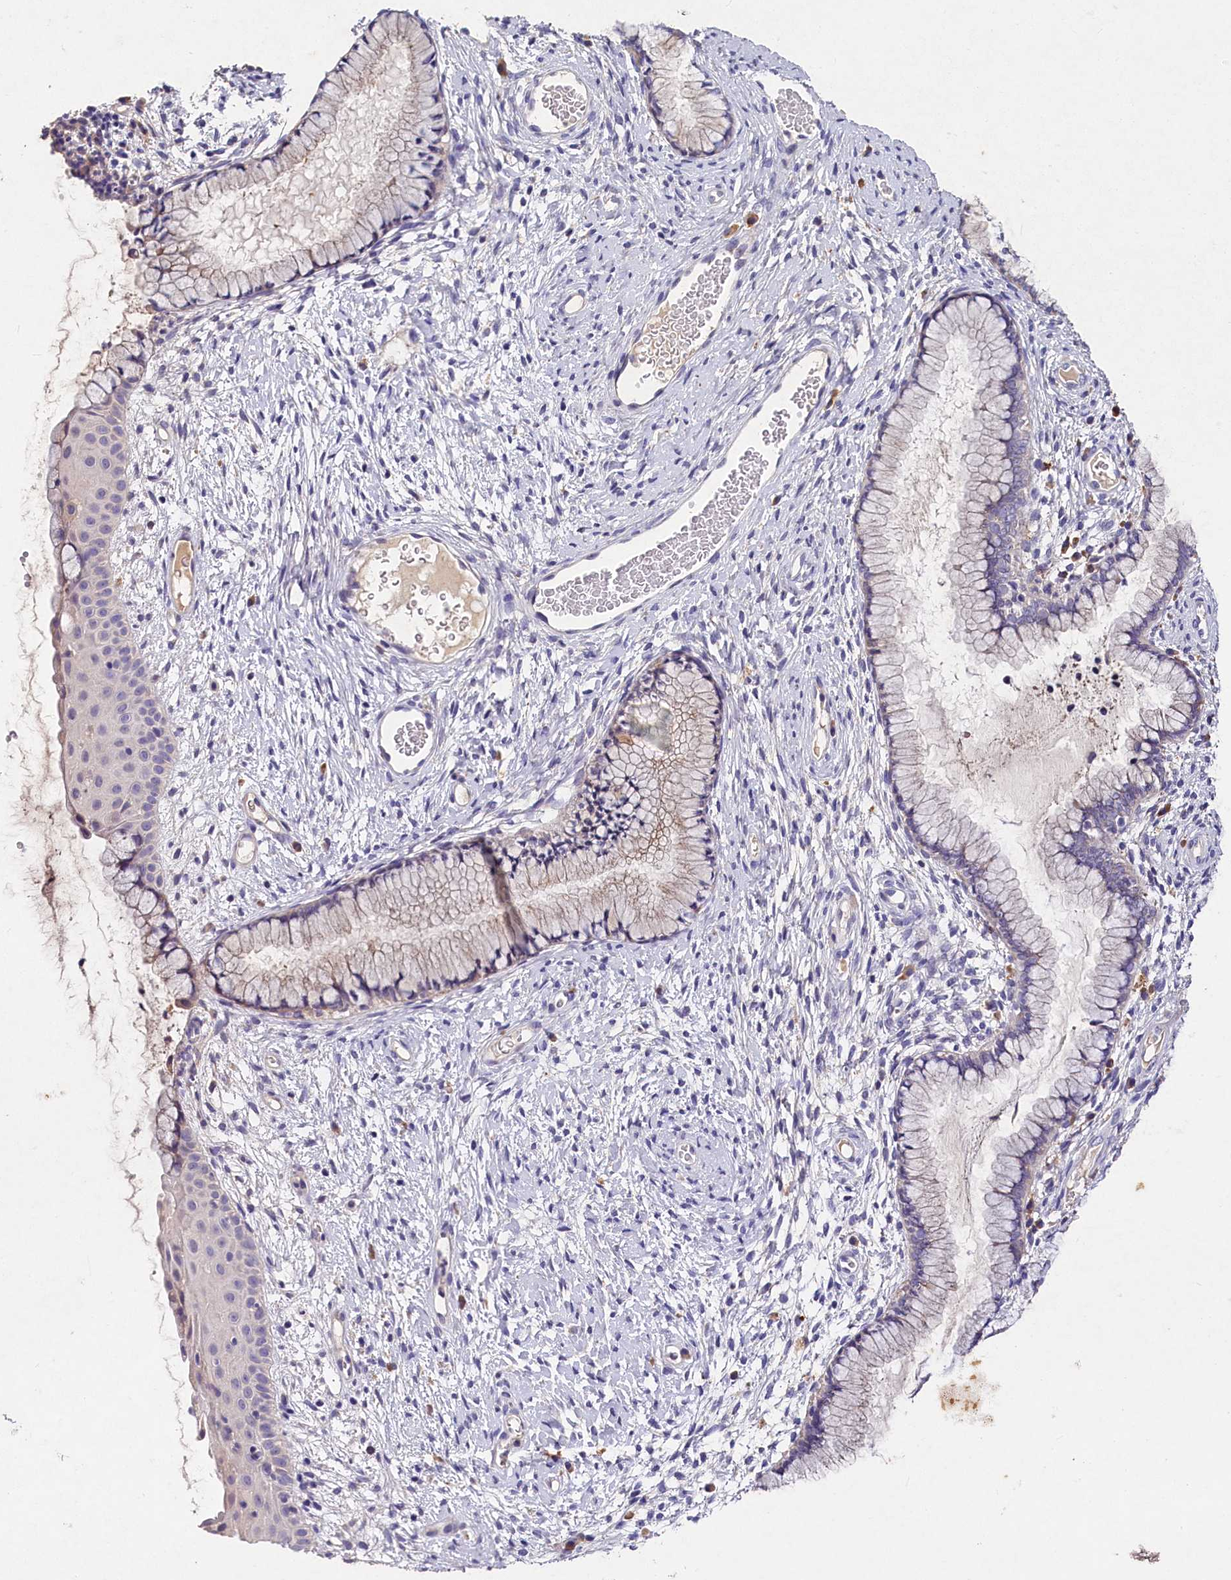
{"staining": {"intensity": "negative", "quantity": "none", "location": "none"}, "tissue": "cervix", "cell_type": "Glandular cells", "image_type": "normal", "snomed": [{"axis": "morphology", "description": "Normal tissue, NOS"}, {"axis": "topography", "description": "Cervix"}], "caption": "High magnification brightfield microscopy of unremarkable cervix stained with DAB (3,3'-diaminobenzidine) (brown) and counterstained with hematoxylin (blue): glandular cells show no significant staining. The staining is performed using DAB brown chromogen with nuclei counter-stained in using hematoxylin.", "gene": "ST7L", "patient": {"sex": "female", "age": 42}}